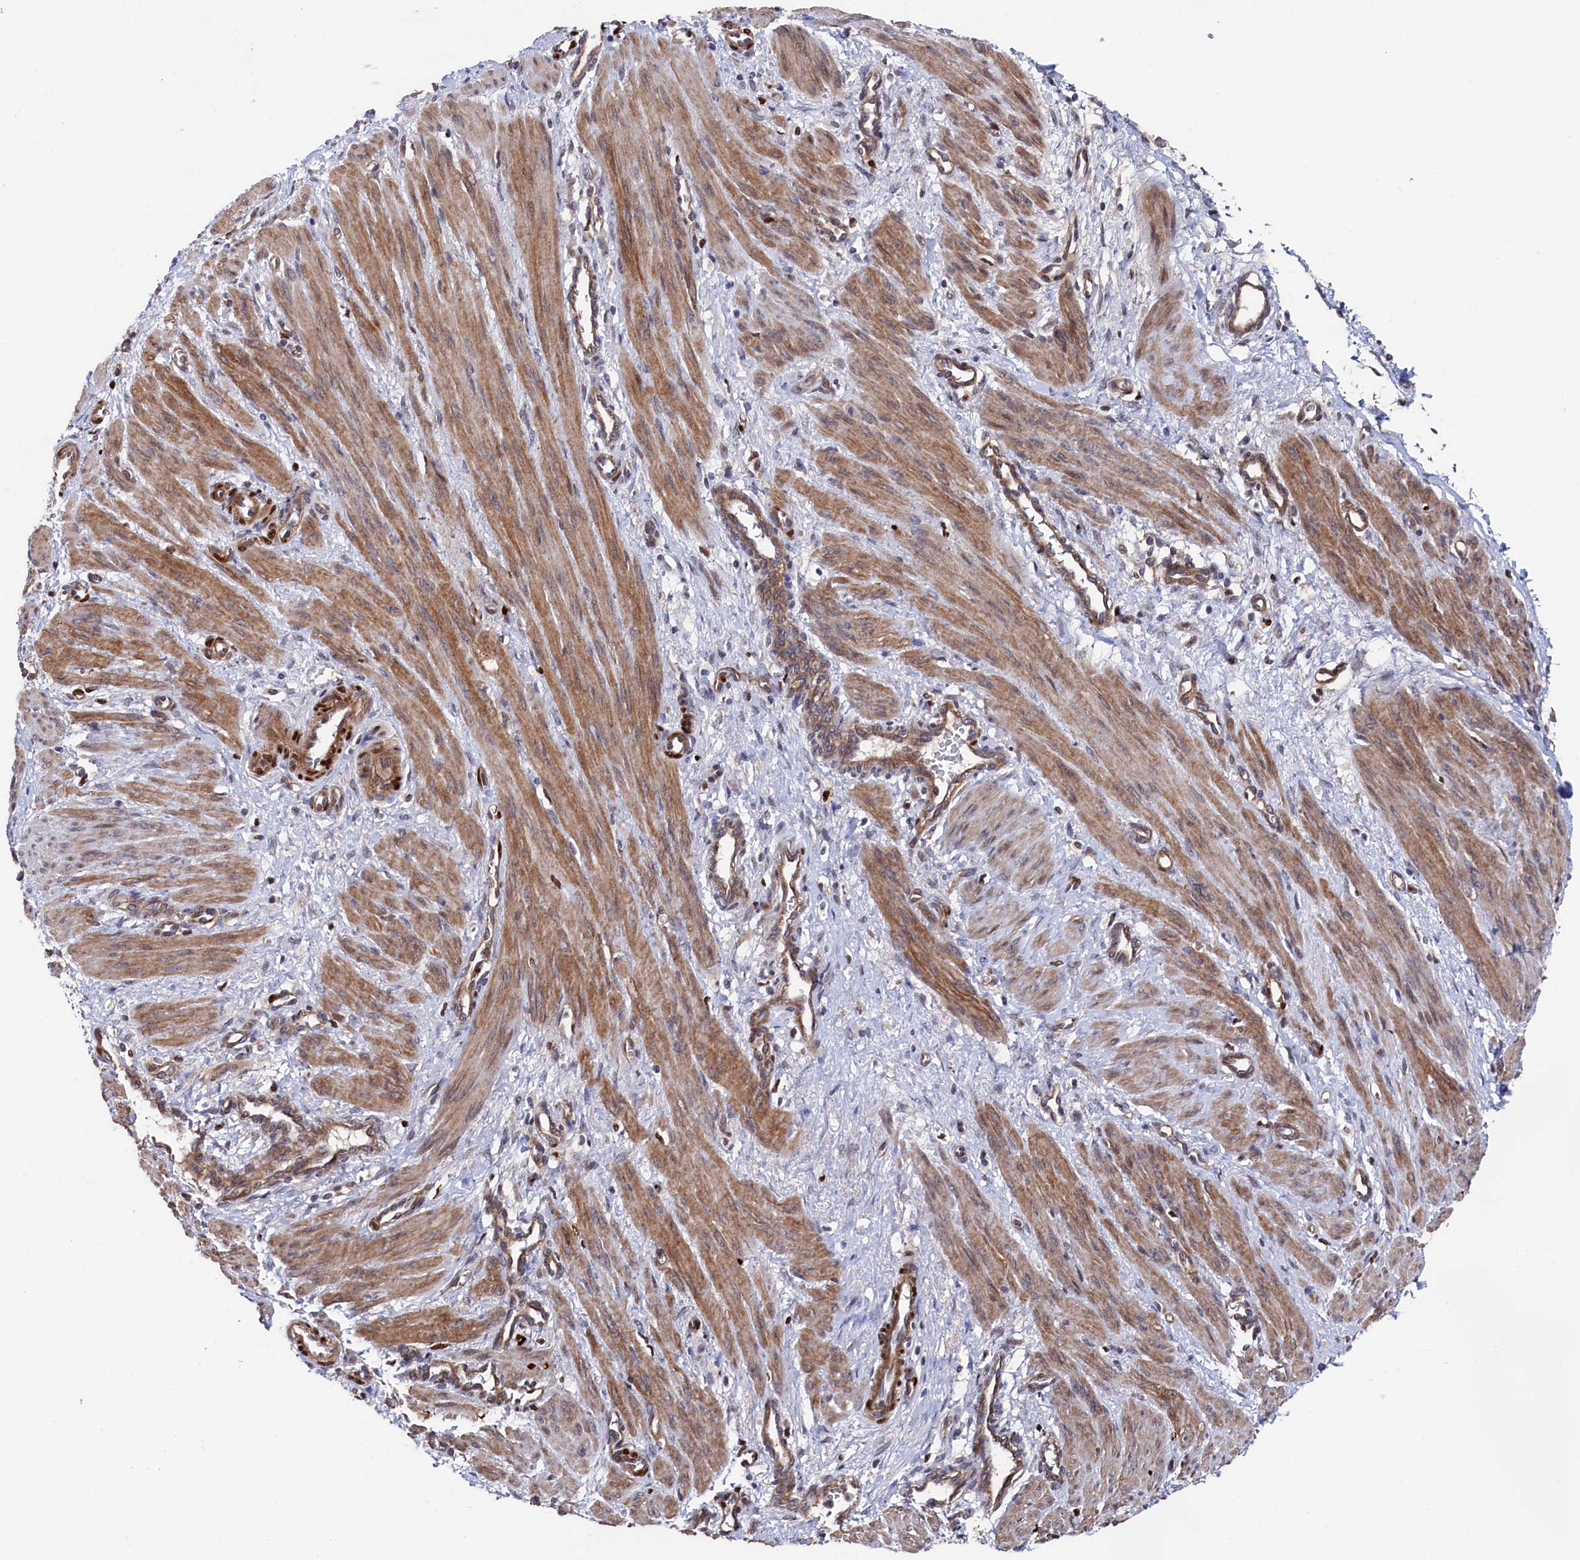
{"staining": {"intensity": "moderate", "quantity": ">75%", "location": "cytoplasmic/membranous"}, "tissue": "smooth muscle", "cell_type": "Smooth muscle cells", "image_type": "normal", "snomed": [{"axis": "morphology", "description": "Normal tissue, NOS"}, {"axis": "topography", "description": "Endometrium"}], "caption": "Smooth muscle stained with DAB immunohistochemistry (IHC) displays medium levels of moderate cytoplasmic/membranous staining in about >75% of smooth muscle cells. Using DAB (3,3'-diaminobenzidine) (brown) and hematoxylin (blue) stains, captured at high magnification using brightfield microscopy.", "gene": "ZNF891", "patient": {"sex": "female", "age": 33}}